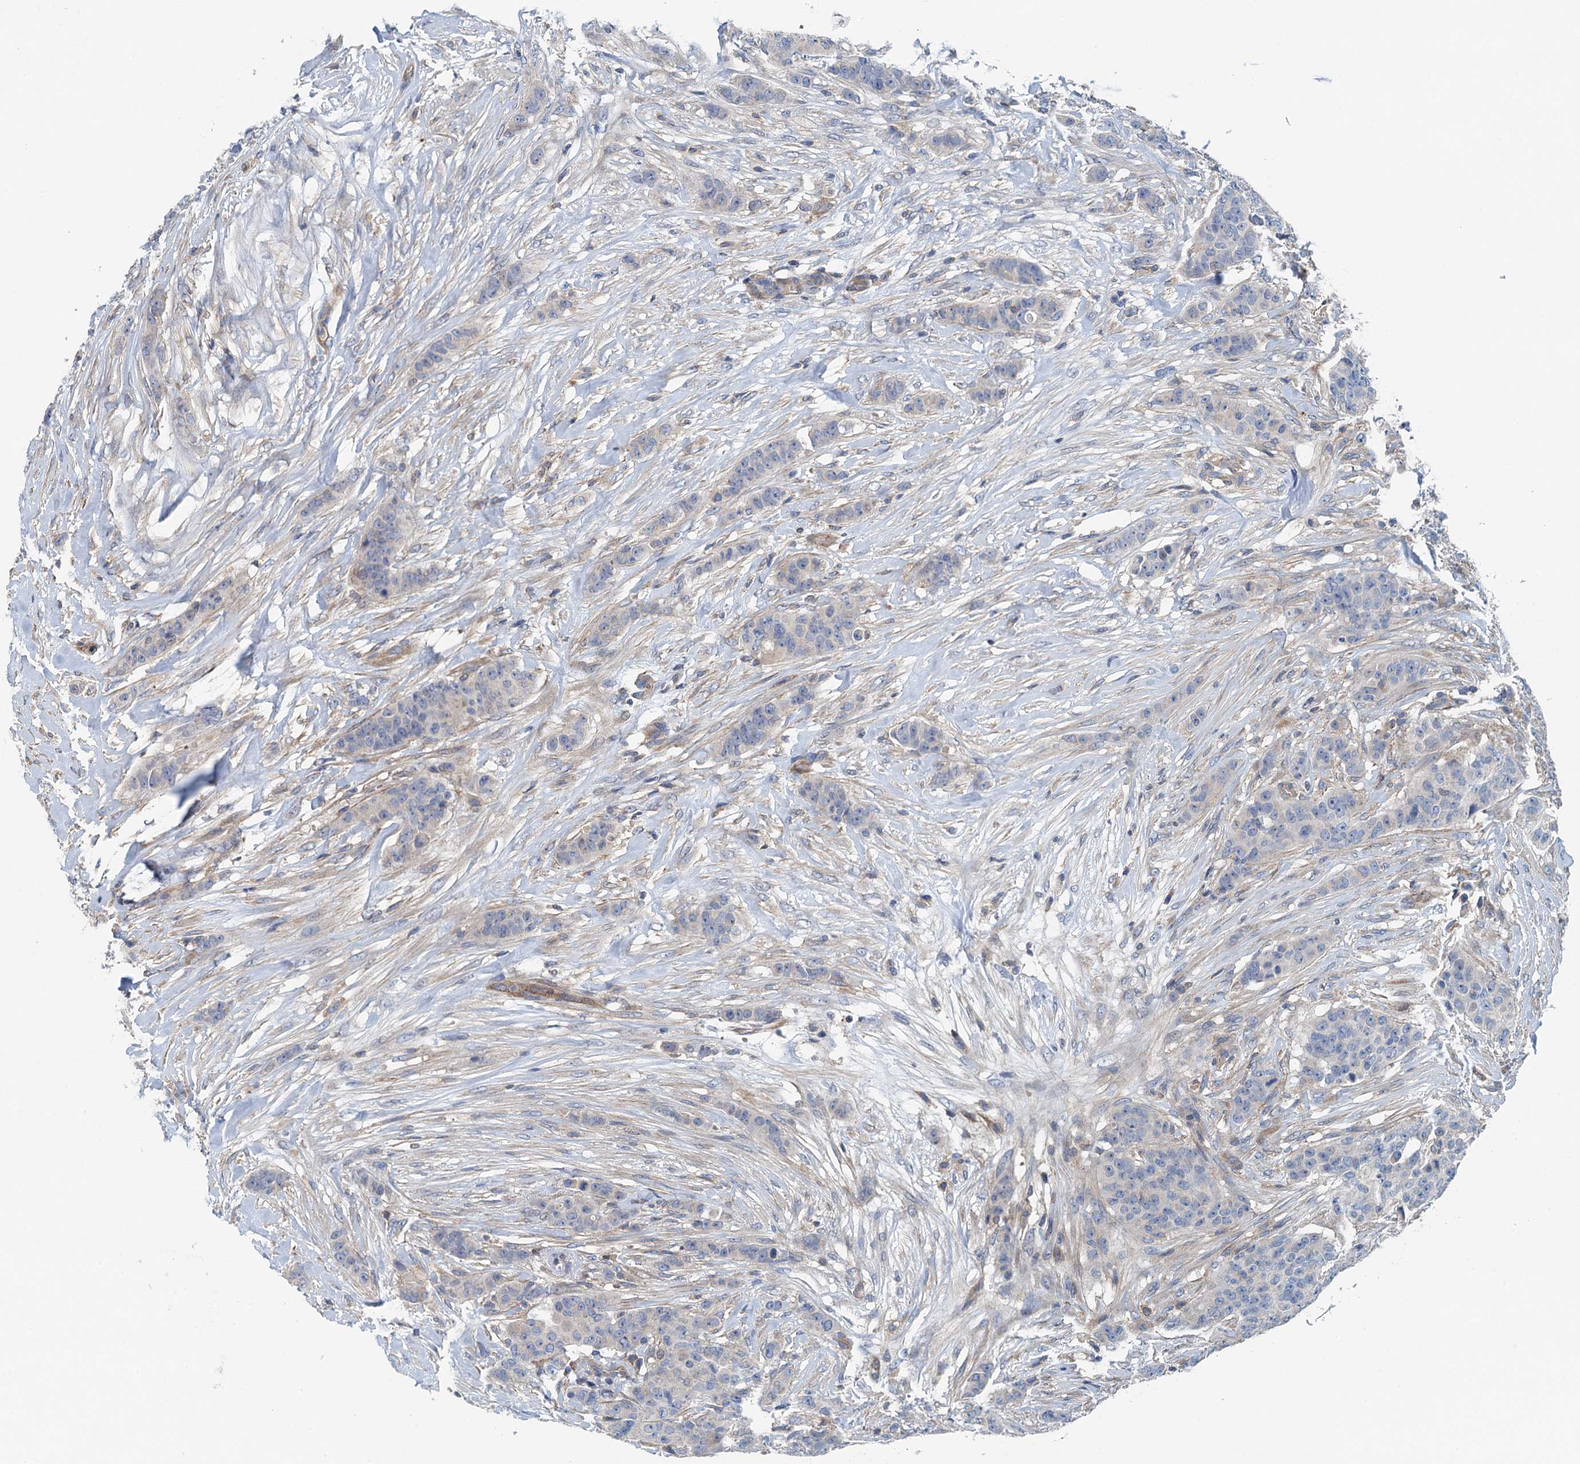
{"staining": {"intensity": "negative", "quantity": "none", "location": "none"}, "tissue": "breast cancer", "cell_type": "Tumor cells", "image_type": "cancer", "snomed": [{"axis": "morphology", "description": "Duct carcinoma"}, {"axis": "topography", "description": "Breast"}], "caption": "There is no significant staining in tumor cells of breast intraductal carcinoma.", "gene": "PPP1R14D", "patient": {"sex": "female", "age": 40}}